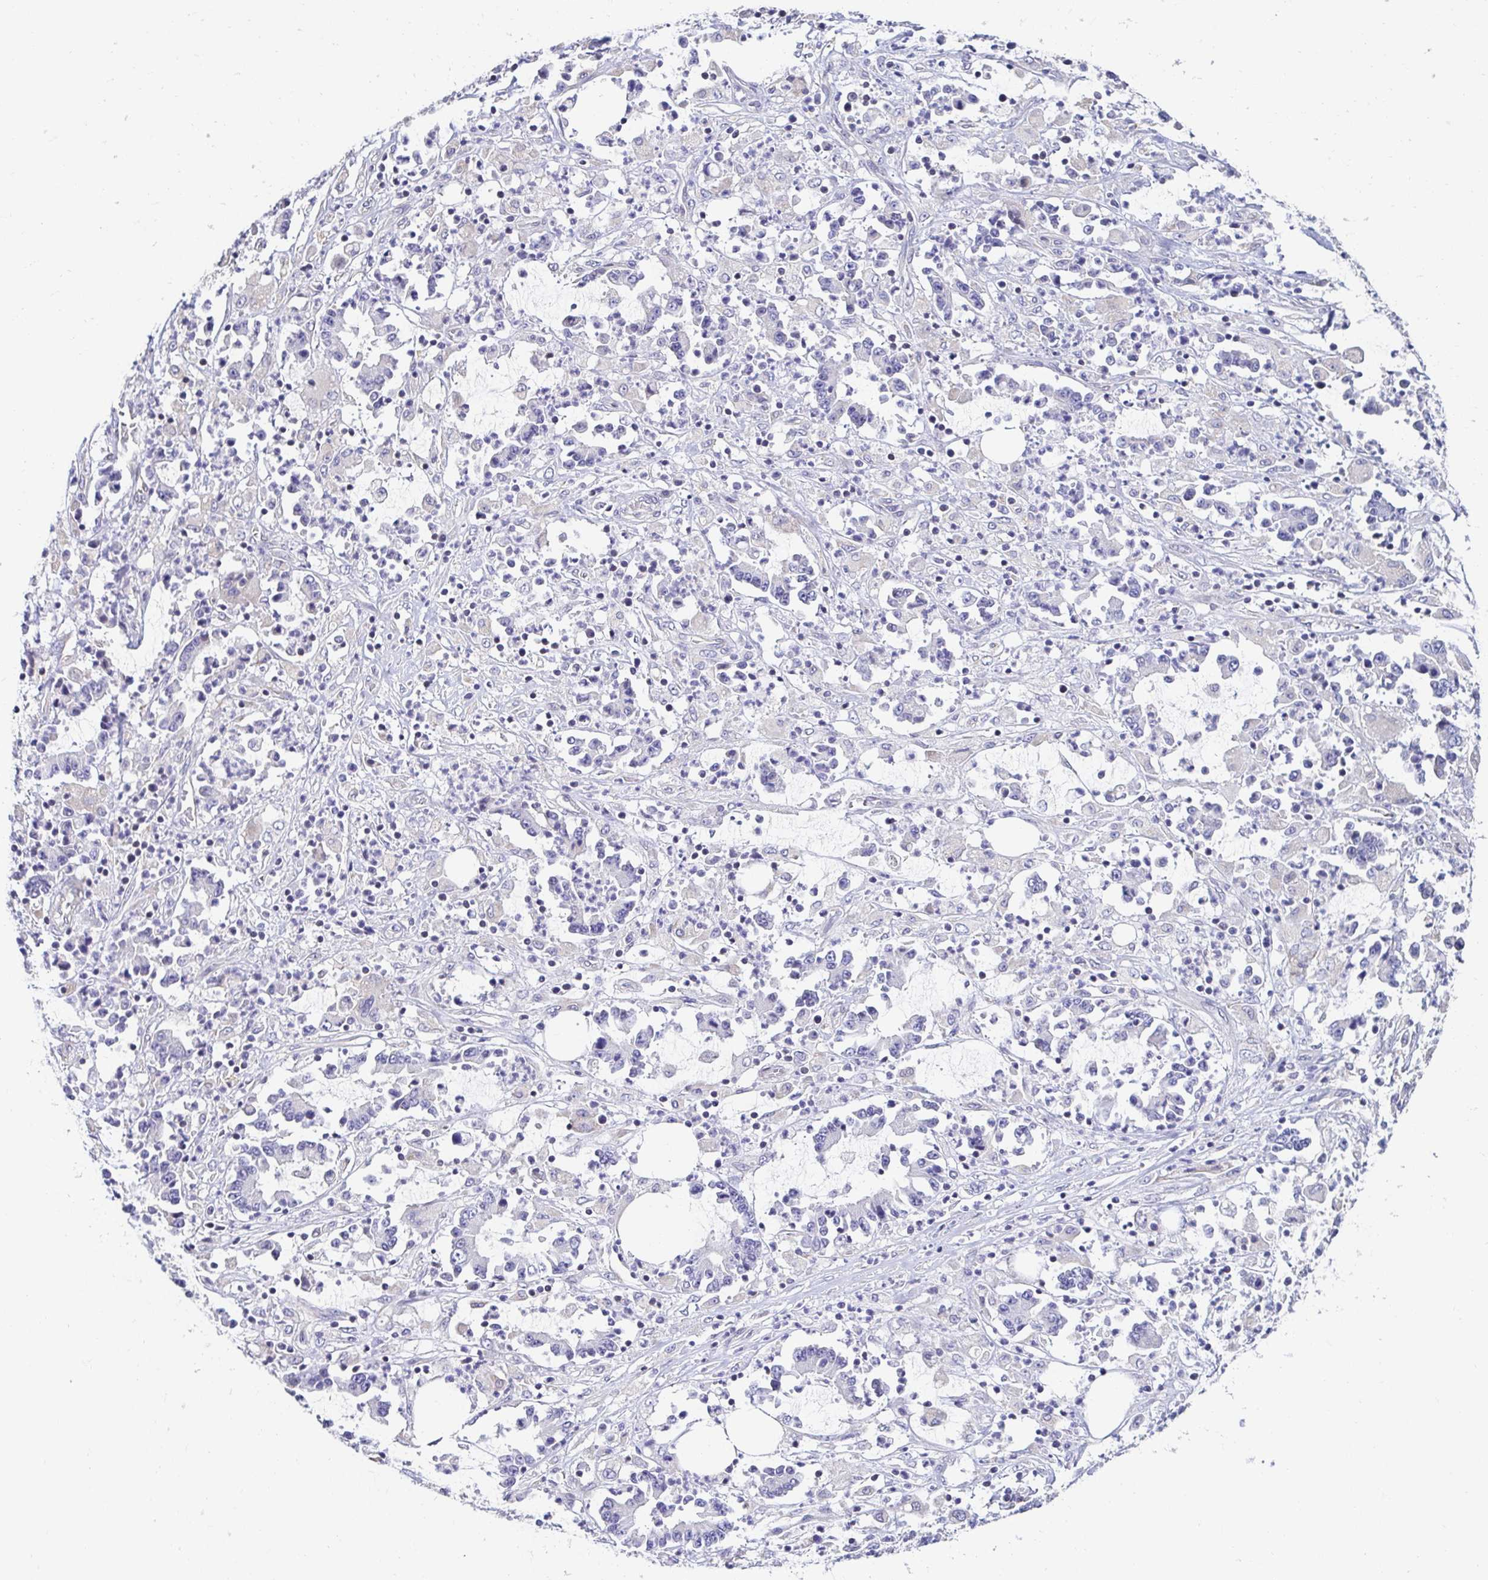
{"staining": {"intensity": "negative", "quantity": "none", "location": "none"}, "tissue": "stomach cancer", "cell_type": "Tumor cells", "image_type": "cancer", "snomed": [{"axis": "morphology", "description": "Adenocarcinoma, NOS"}, {"axis": "topography", "description": "Stomach, upper"}], "caption": "DAB (3,3'-diaminobenzidine) immunohistochemical staining of human adenocarcinoma (stomach) reveals no significant positivity in tumor cells. Nuclei are stained in blue.", "gene": "AKAP14", "patient": {"sex": "male", "age": 68}}